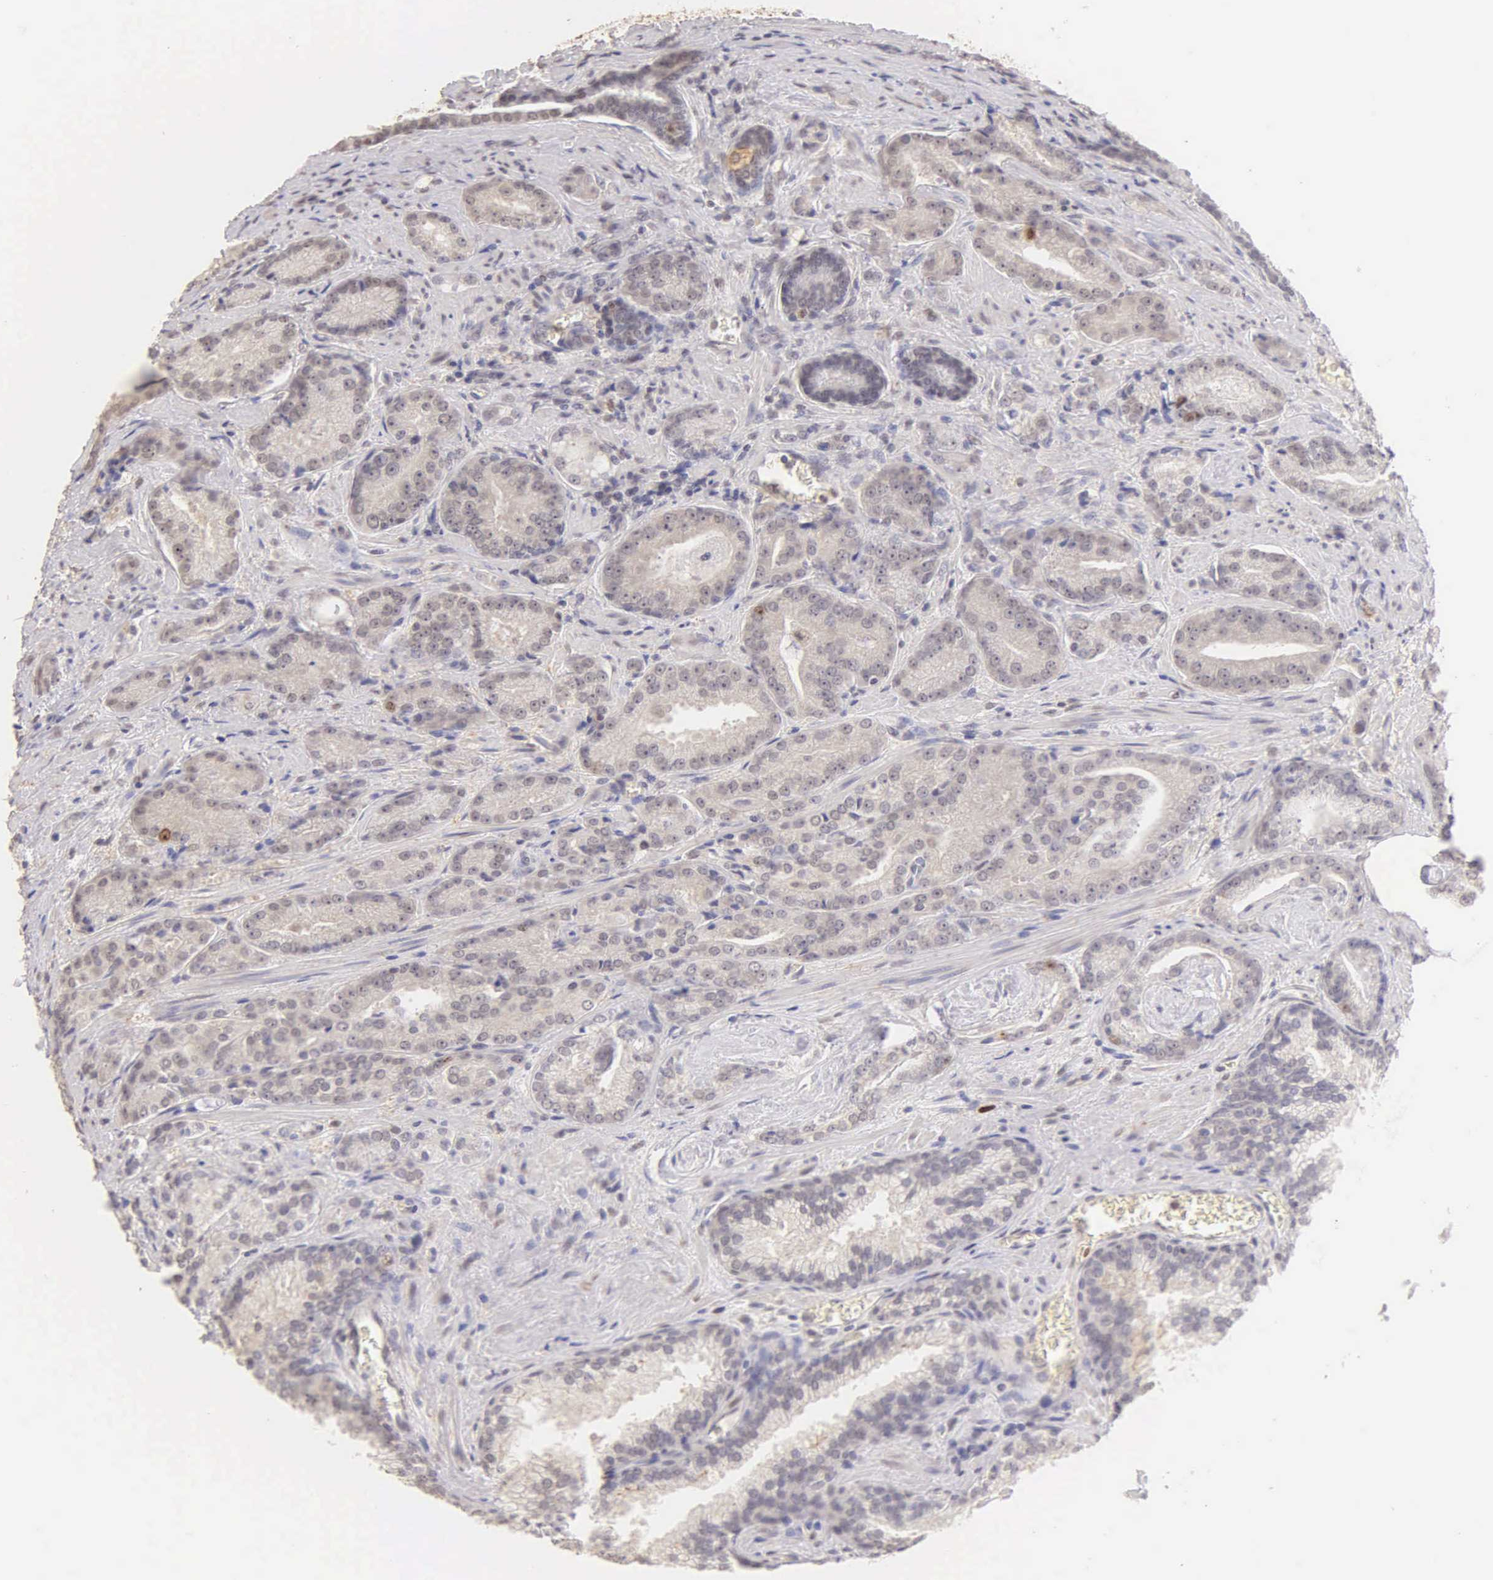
{"staining": {"intensity": "weak", "quantity": "<25%", "location": "nuclear"}, "tissue": "prostate cancer", "cell_type": "Tumor cells", "image_type": "cancer", "snomed": [{"axis": "morphology", "description": "Adenocarcinoma, Medium grade"}, {"axis": "topography", "description": "Prostate"}], "caption": "Tumor cells show no significant protein expression in prostate cancer (medium-grade adenocarcinoma).", "gene": "MKI67", "patient": {"sex": "male", "age": 68}}